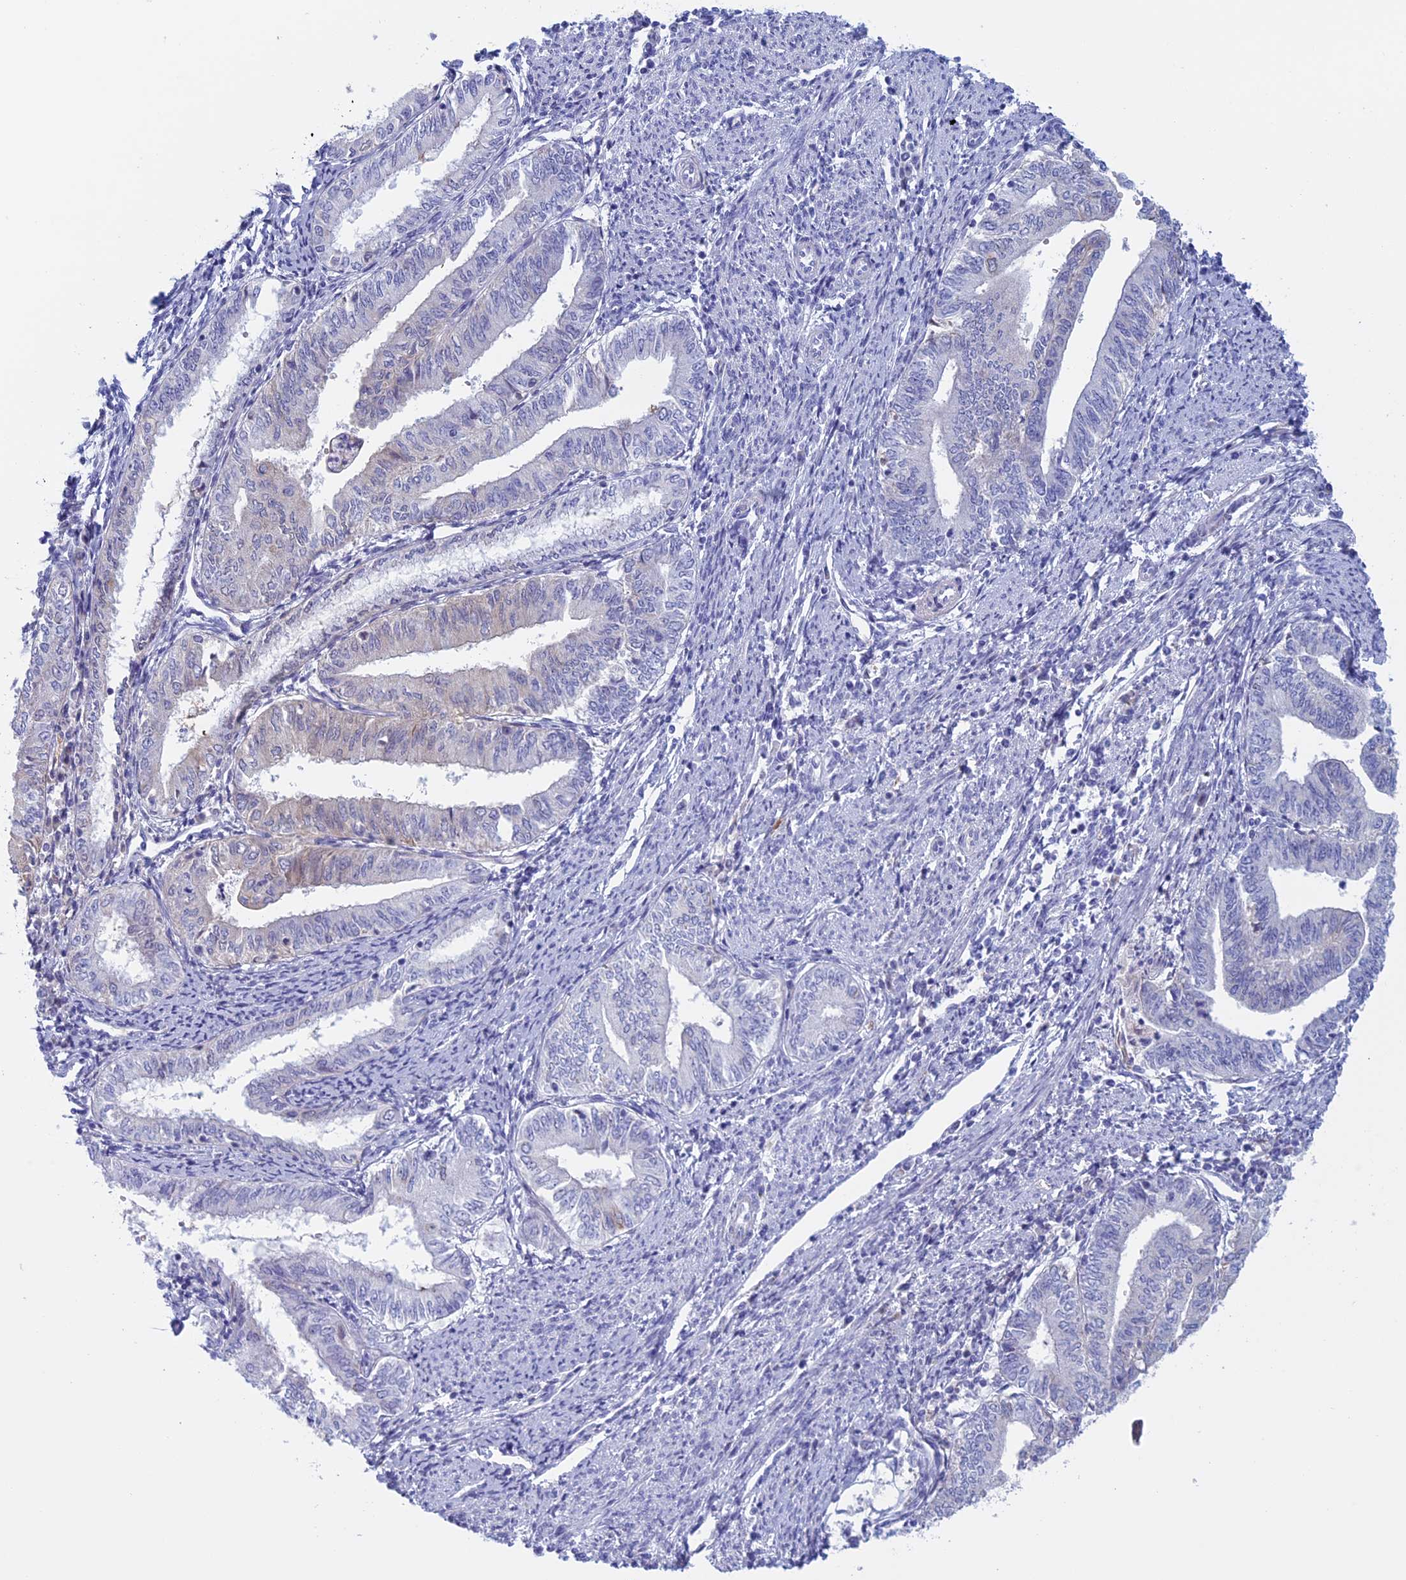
{"staining": {"intensity": "negative", "quantity": "none", "location": "none"}, "tissue": "endometrial cancer", "cell_type": "Tumor cells", "image_type": "cancer", "snomed": [{"axis": "morphology", "description": "Adenocarcinoma, NOS"}, {"axis": "topography", "description": "Endometrium"}], "caption": "A photomicrograph of human adenocarcinoma (endometrial) is negative for staining in tumor cells.", "gene": "ANGPTL2", "patient": {"sex": "female", "age": 66}}